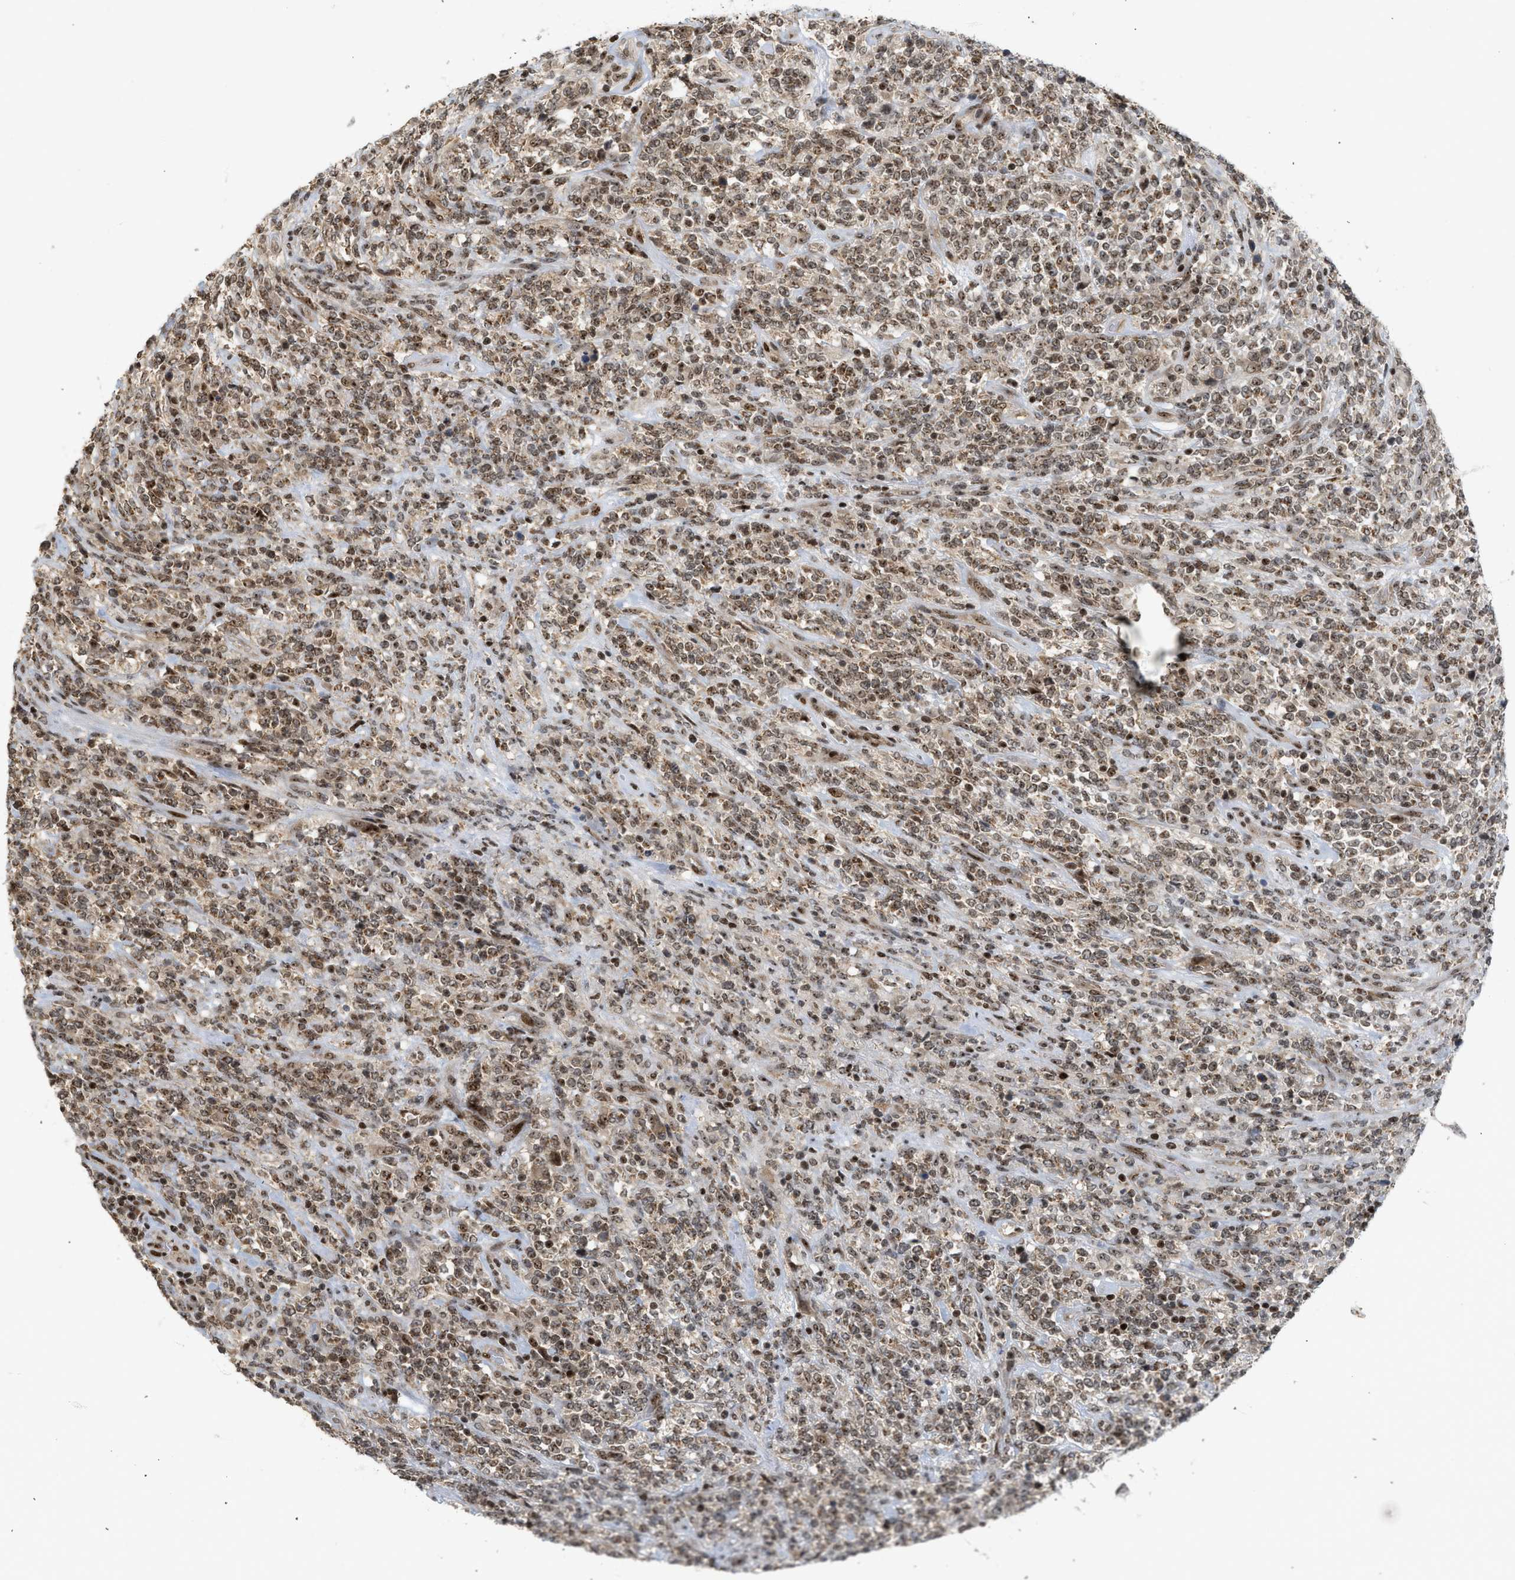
{"staining": {"intensity": "moderate", "quantity": ">75%", "location": "nuclear"}, "tissue": "lymphoma", "cell_type": "Tumor cells", "image_type": "cancer", "snomed": [{"axis": "morphology", "description": "Malignant lymphoma, non-Hodgkin's type, High grade"}, {"axis": "topography", "description": "Soft tissue"}], "caption": "A histopathology image of human lymphoma stained for a protein demonstrates moderate nuclear brown staining in tumor cells. (DAB = brown stain, brightfield microscopy at high magnification).", "gene": "ZNF22", "patient": {"sex": "male", "age": 18}}